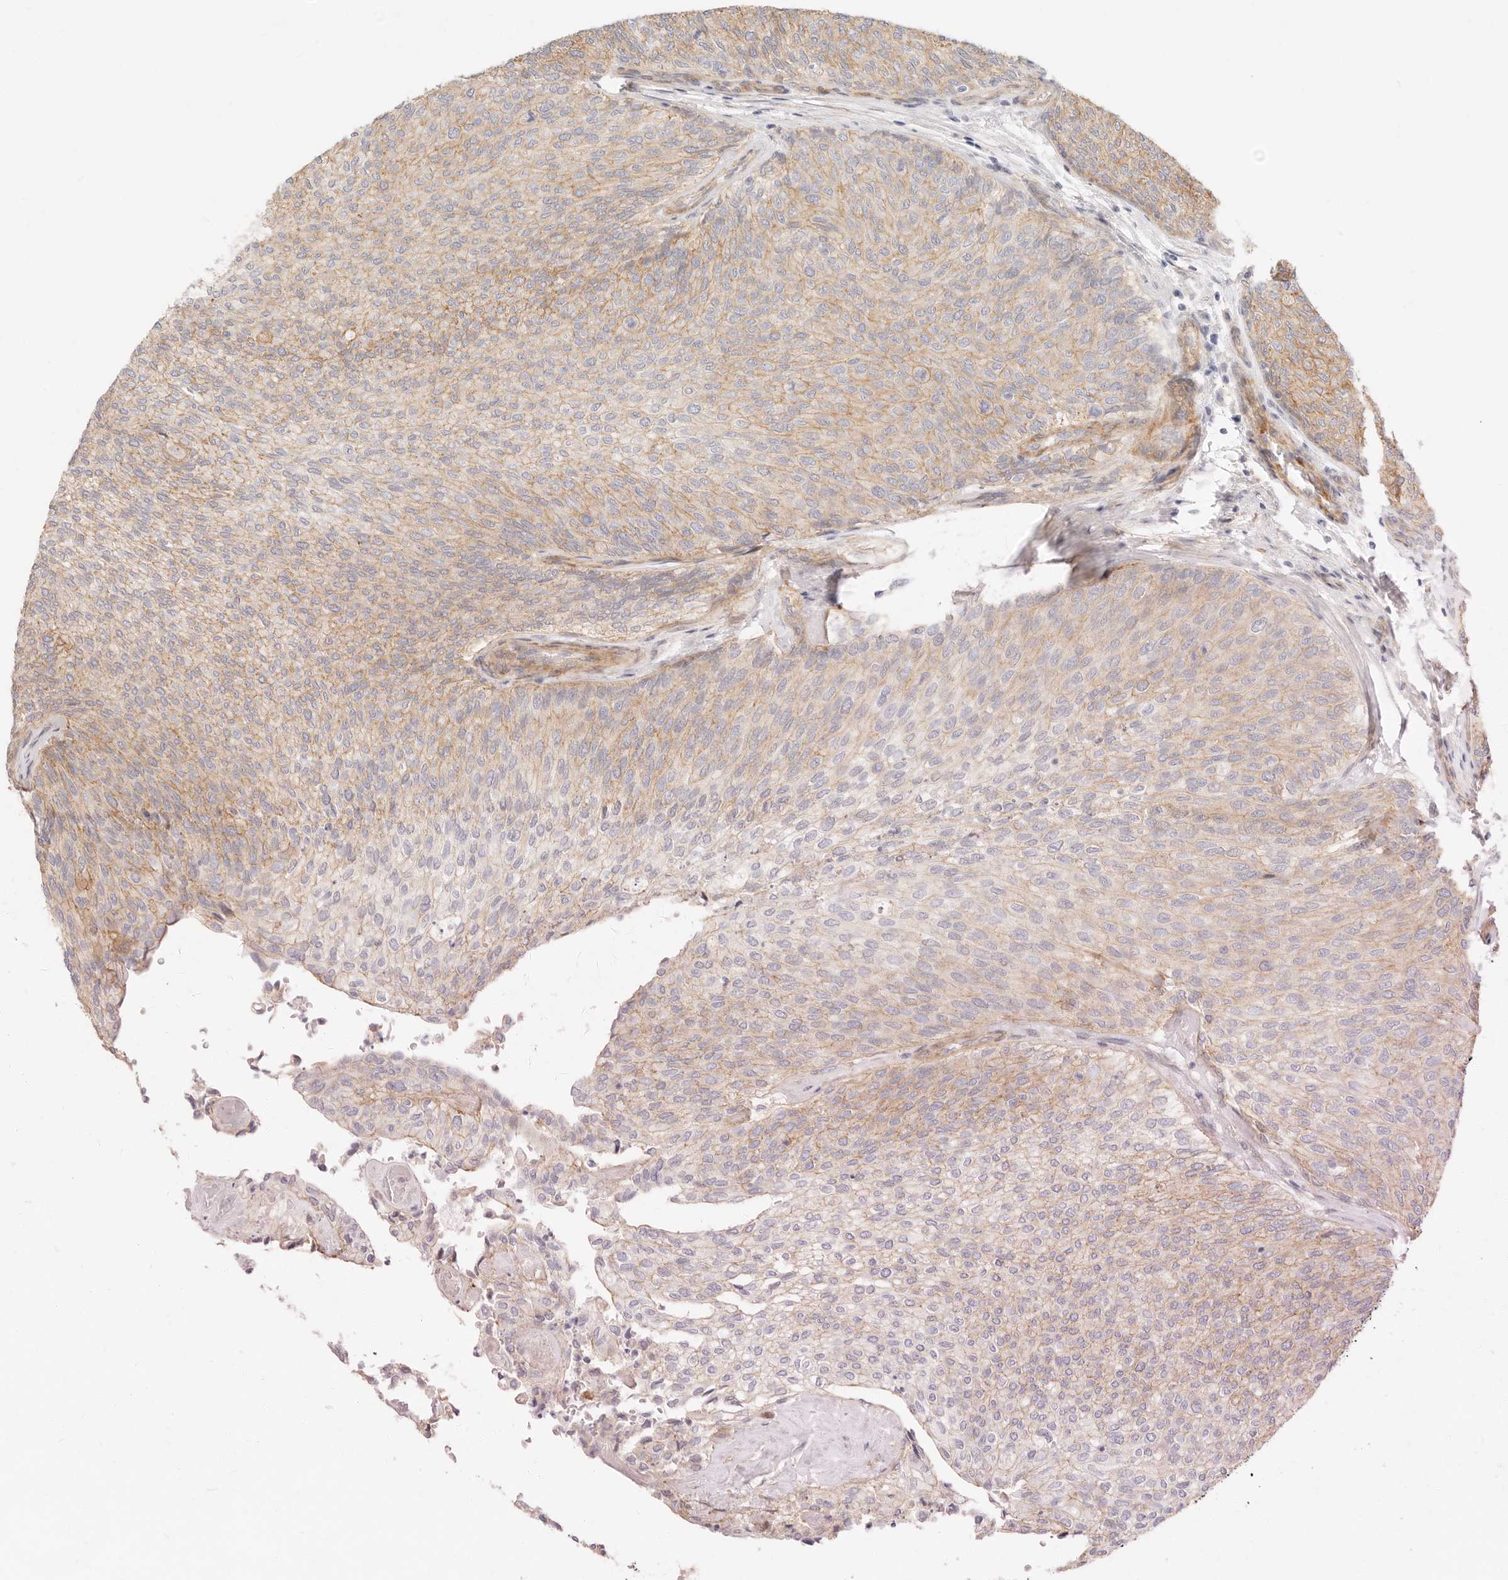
{"staining": {"intensity": "weak", "quantity": ">75%", "location": "cytoplasmic/membranous"}, "tissue": "urothelial cancer", "cell_type": "Tumor cells", "image_type": "cancer", "snomed": [{"axis": "morphology", "description": "Urothelial carcinoma, Low grade"}, {"axis": "topography", "description": "Urinary bladder"}], "caption": "Immunohistochemistry image of human urothelial cancer stained for a protein (brown), which displays low levels of weak cytoplasmic/membranous staining in about >75% of tumor cells.", "gene": "UBXN10", "patient": {"sex": "female", "age": 79}}